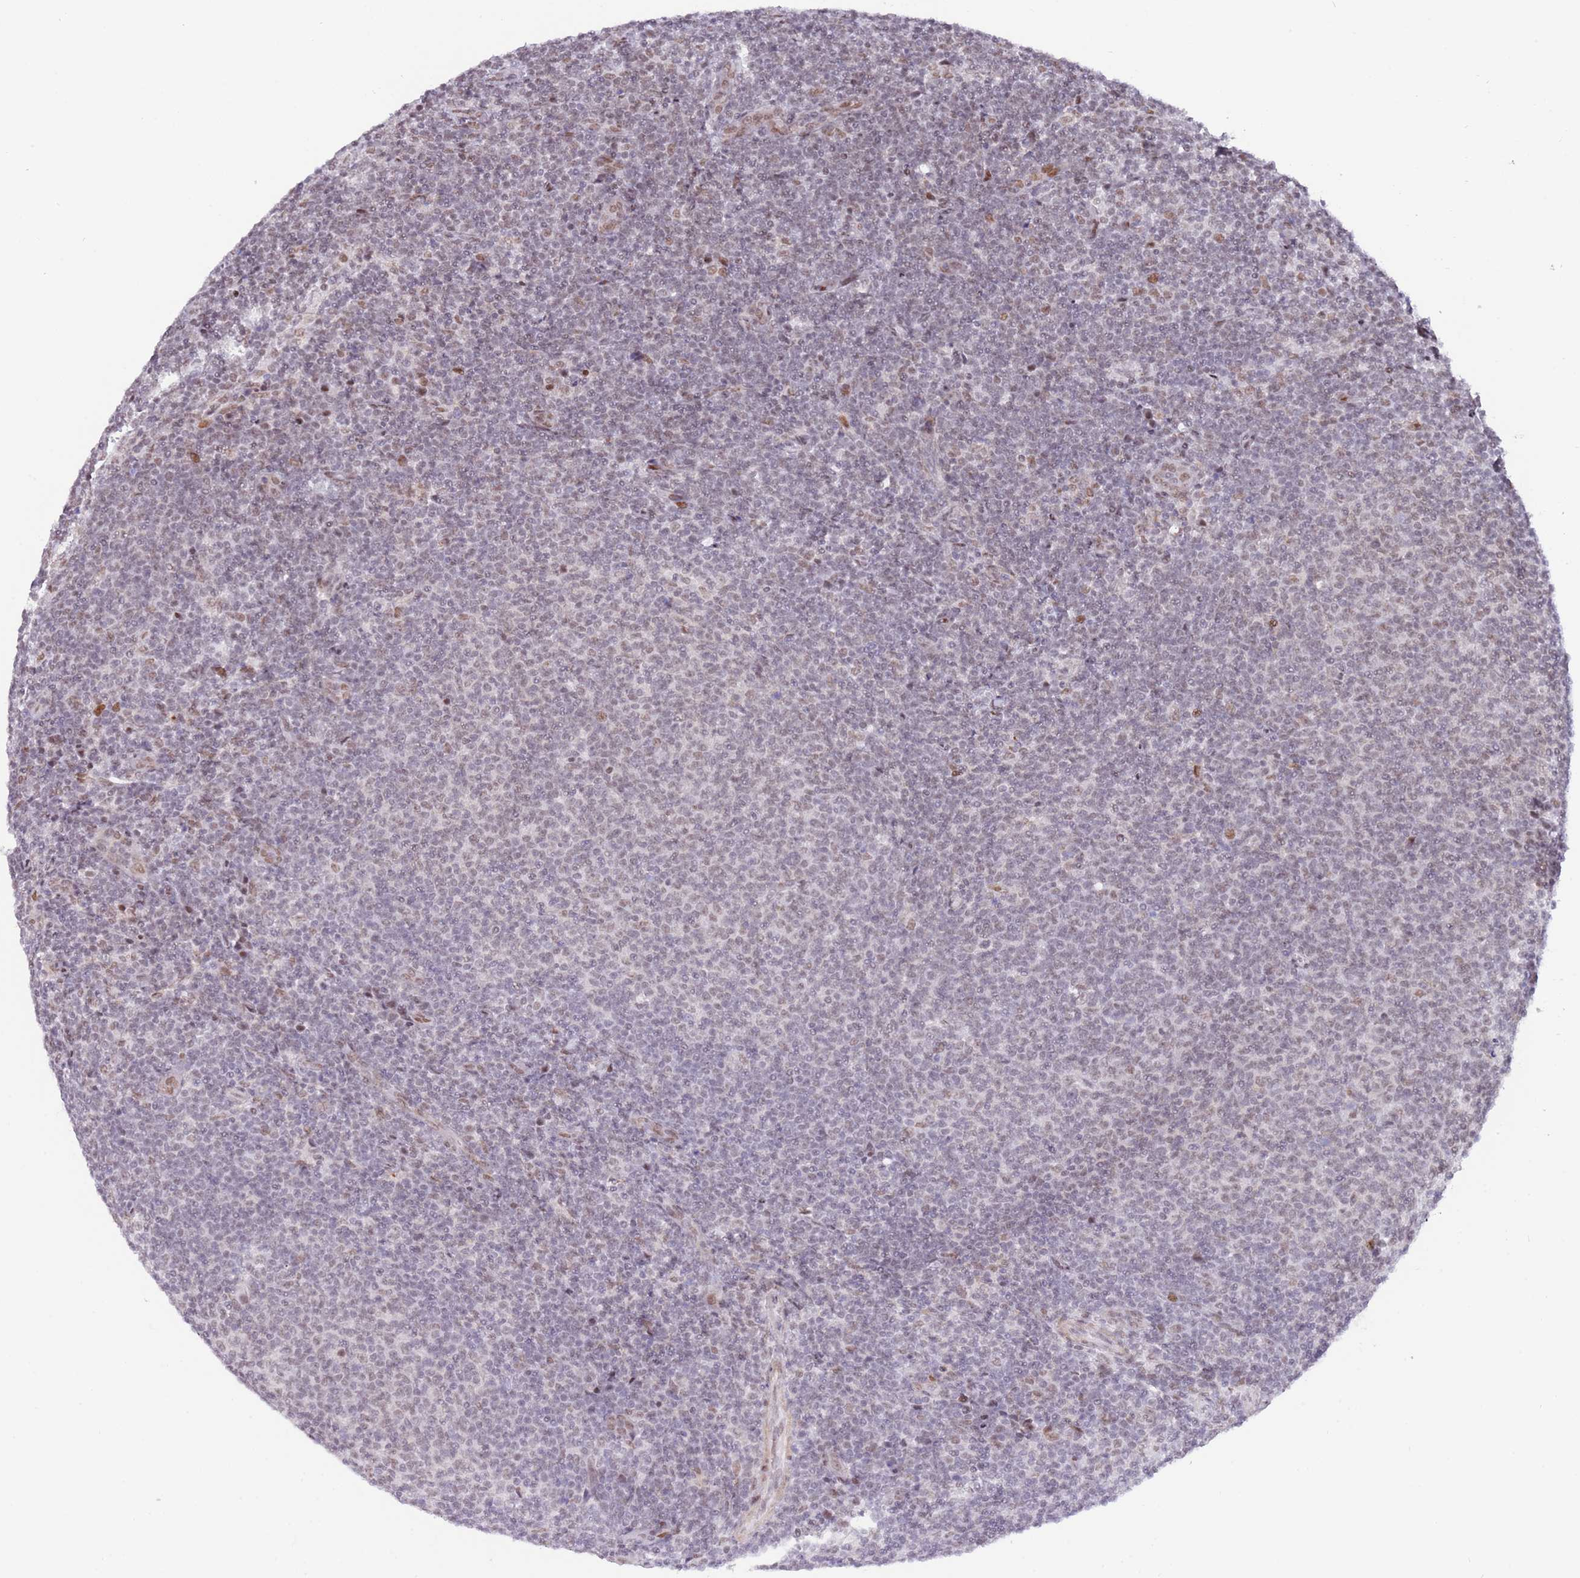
{"staining": {"intensity": "weak", "quantity": "25%-75%", "location": "nuclear"}, "tissue": "lymphoma", "cell_type": "Tumor cells", "image_type": "cancer", "snomed": [{"axis": "morphology", "description": "Malignant lymphoma, non-Hodgkin's type, Low grade"}, {"axis": "topography", "description": "Lymph node"}], "caption": "Weak nuclear protein positivity is present in about 25%-75% of tumor cells in lymphoma. (IHC, brightfield microscopy, high magnification).", "gene": "ZNF382", "patient": {"sex": "male", "age": 66}}